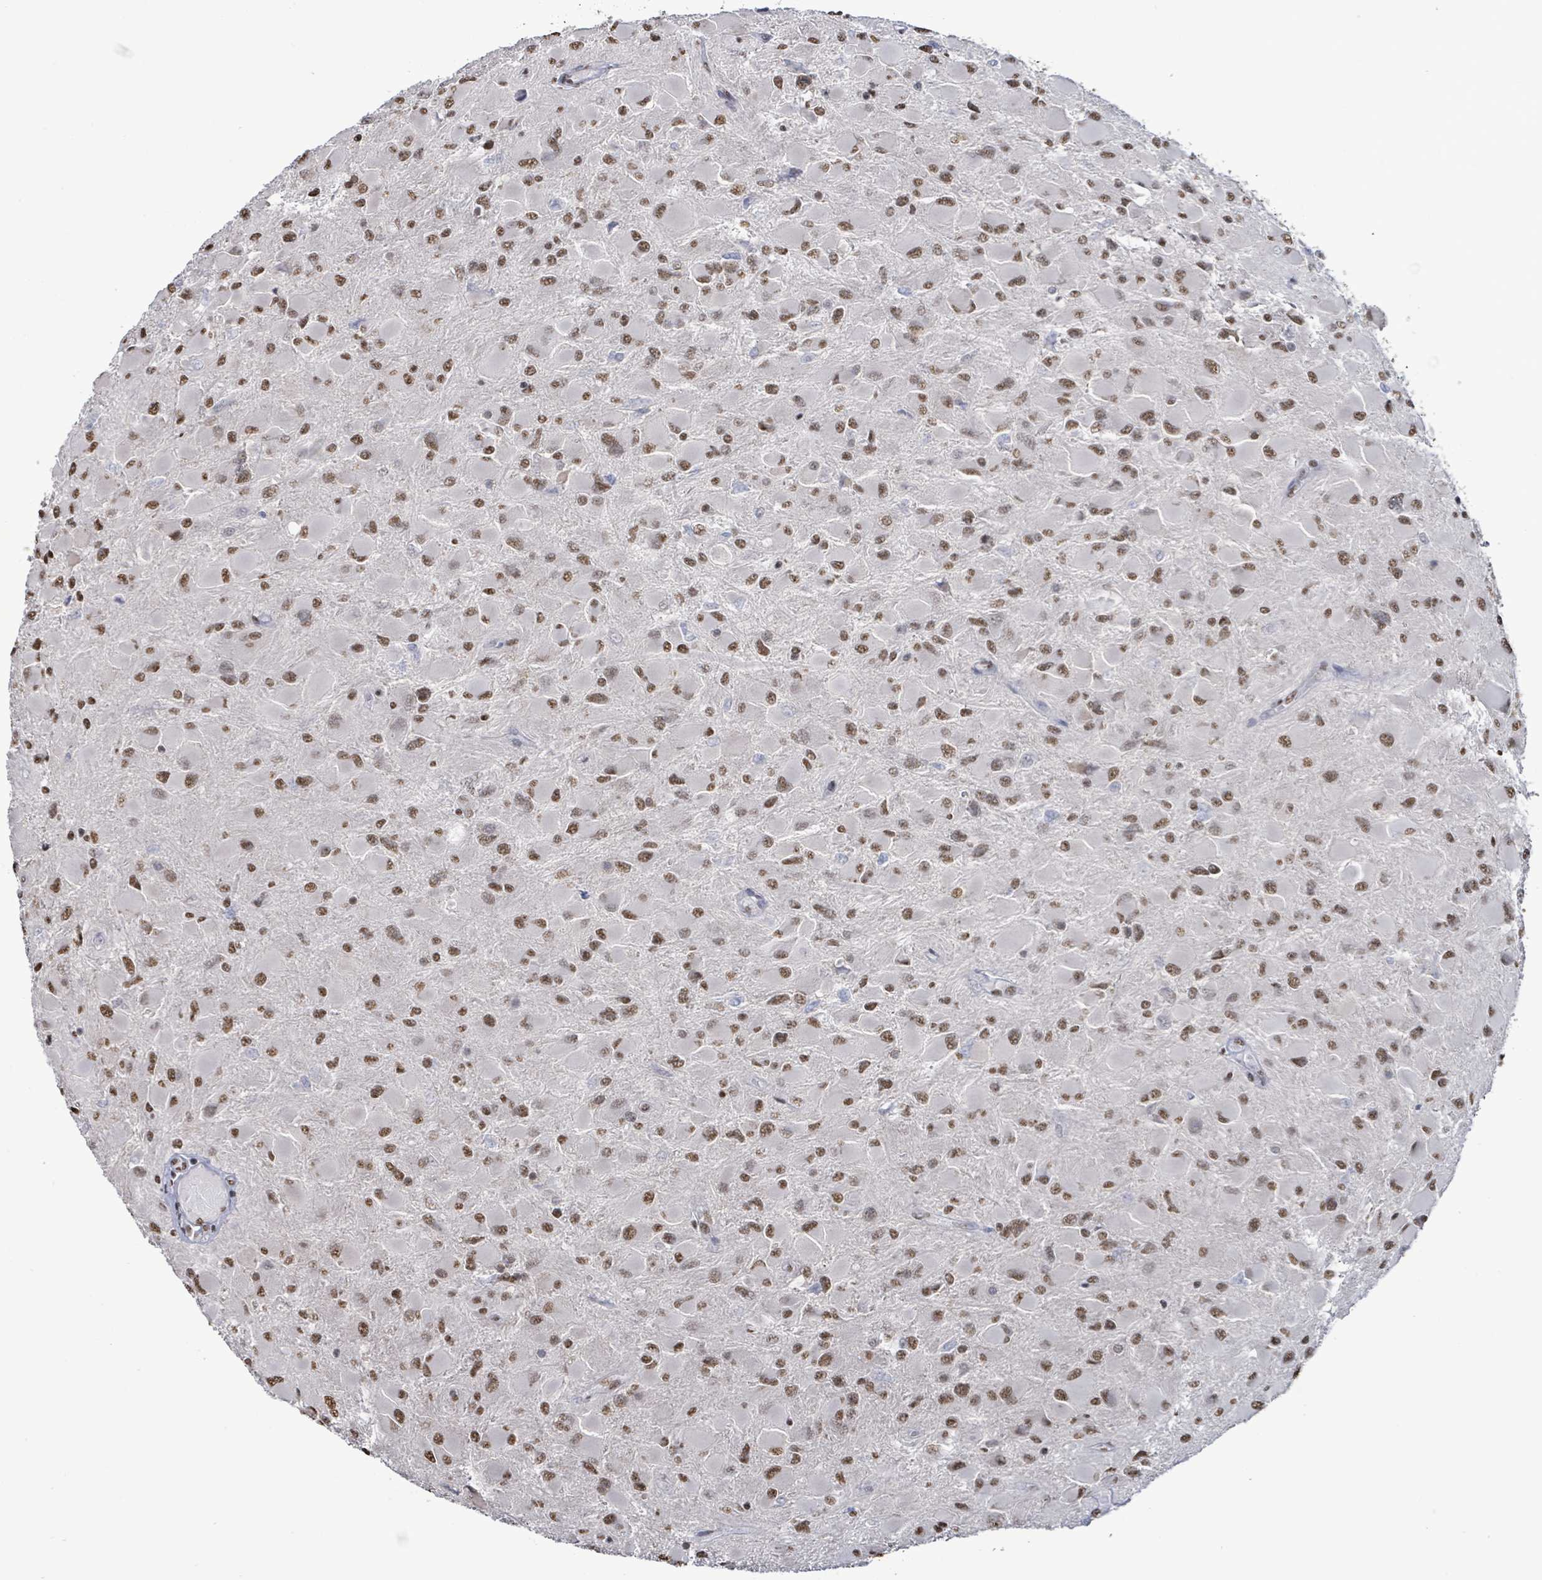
{"staining": {"intensity": "moderate", "quantity": ">75%", "location": "nuclear"}, "tissue": "glioma", "cell_type": "Tumor cells", "image_type": "cancer", "snomed": [{"axis": "morphology", "description": "Glioma, malignant, High grade"}, {"axis": "topography", "description": "Cerebral cortex"}], "caption": "Immunohistochemical staining of glioma displays medium levels of moderate nuclear staining in about >75% of tumor cells. Nuclei are stained in blue.", "gene": "SAMD14", "patient": {"sex": "female", "age": 36}}